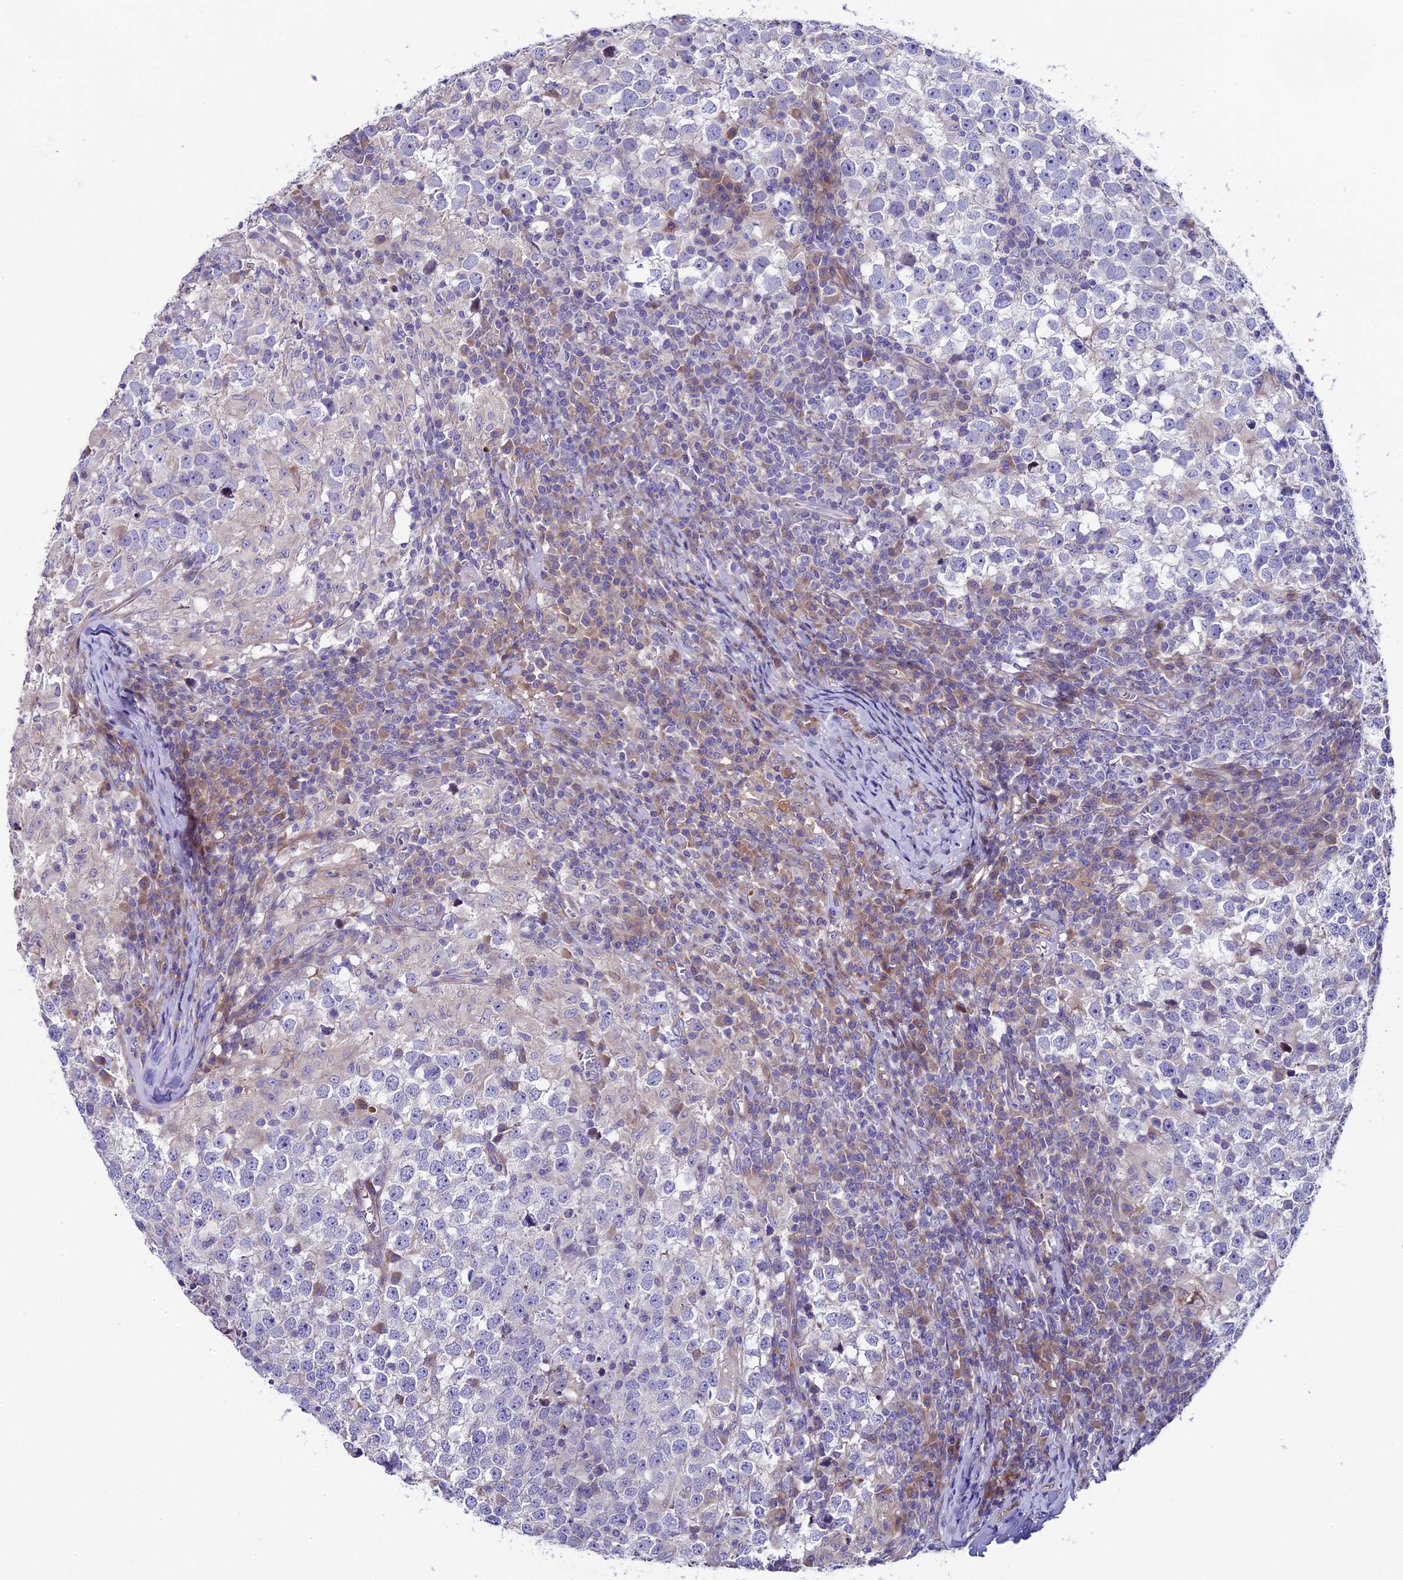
{"staining": {"intensity": "negative", "quantity": "none", "location": "none"}, "tissue": "testis cancer", "cell_type": "Tumor cells", "image_type": "cancer", "snomed": [{"axis": "morphology", "description": "Seminoma, NOS"}, {"axis": "topography", "description": "Testis"}], "caption": "Tumor cells show no significant protein expression in seminoma (testis).", "gene": "PIGU", "patient": {"sex": "male", "age": 65}}